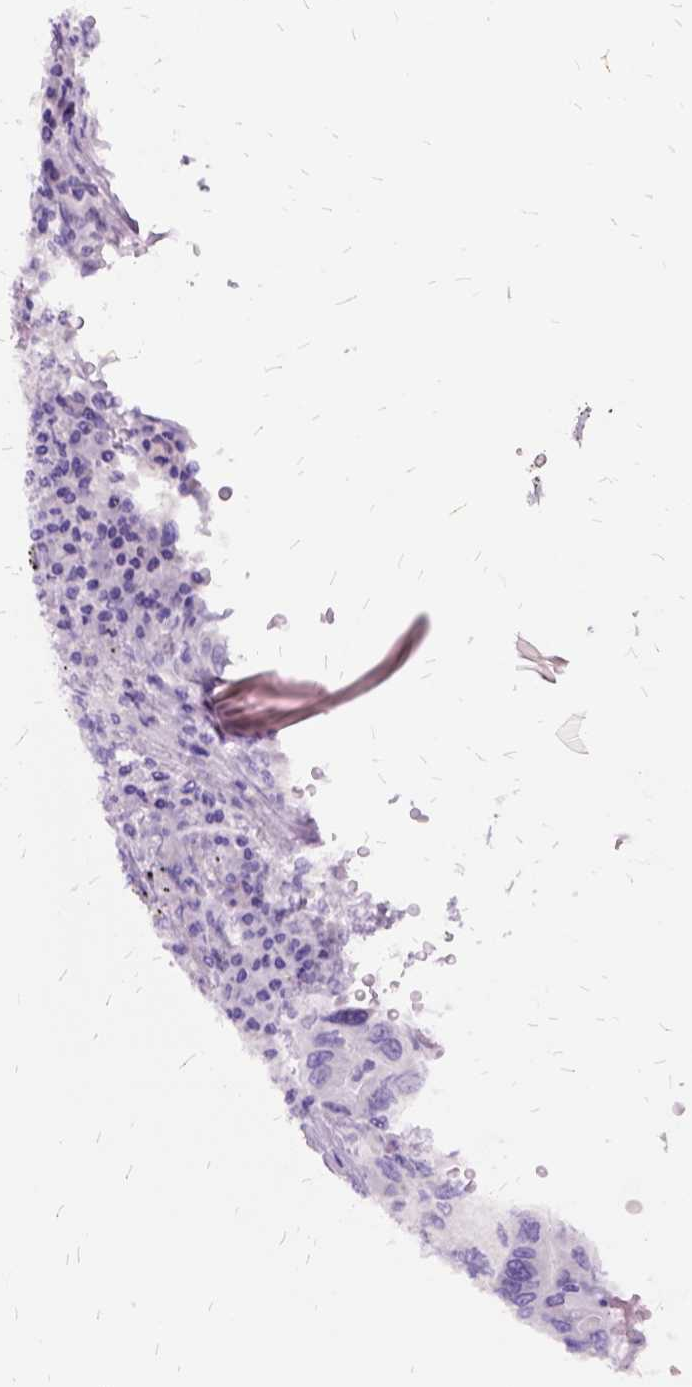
{"staining": {"intensity": "negative", "quantity": "none", "location": "none"}, "tissue": "lung cancer", "cell_type": "Tumor cells", "image_type": "cancer", "snomed": [{"axis": "morphology", "description": "Adenocarcinoma, NOS"}, {"axis": "morphology", "description": "Adenocarcinoma, metastatic, NOS"}, {"axis": "topography", "description": "Lymph node"}, {"axis": "topography", "description": "Lung"}], "caption": "Lung adenocarcinoma was stained to show a protein in brown. There is no significant staining in tumor cells.", "gene": "MME", "patient": {"sex": "female", "age": 54}}